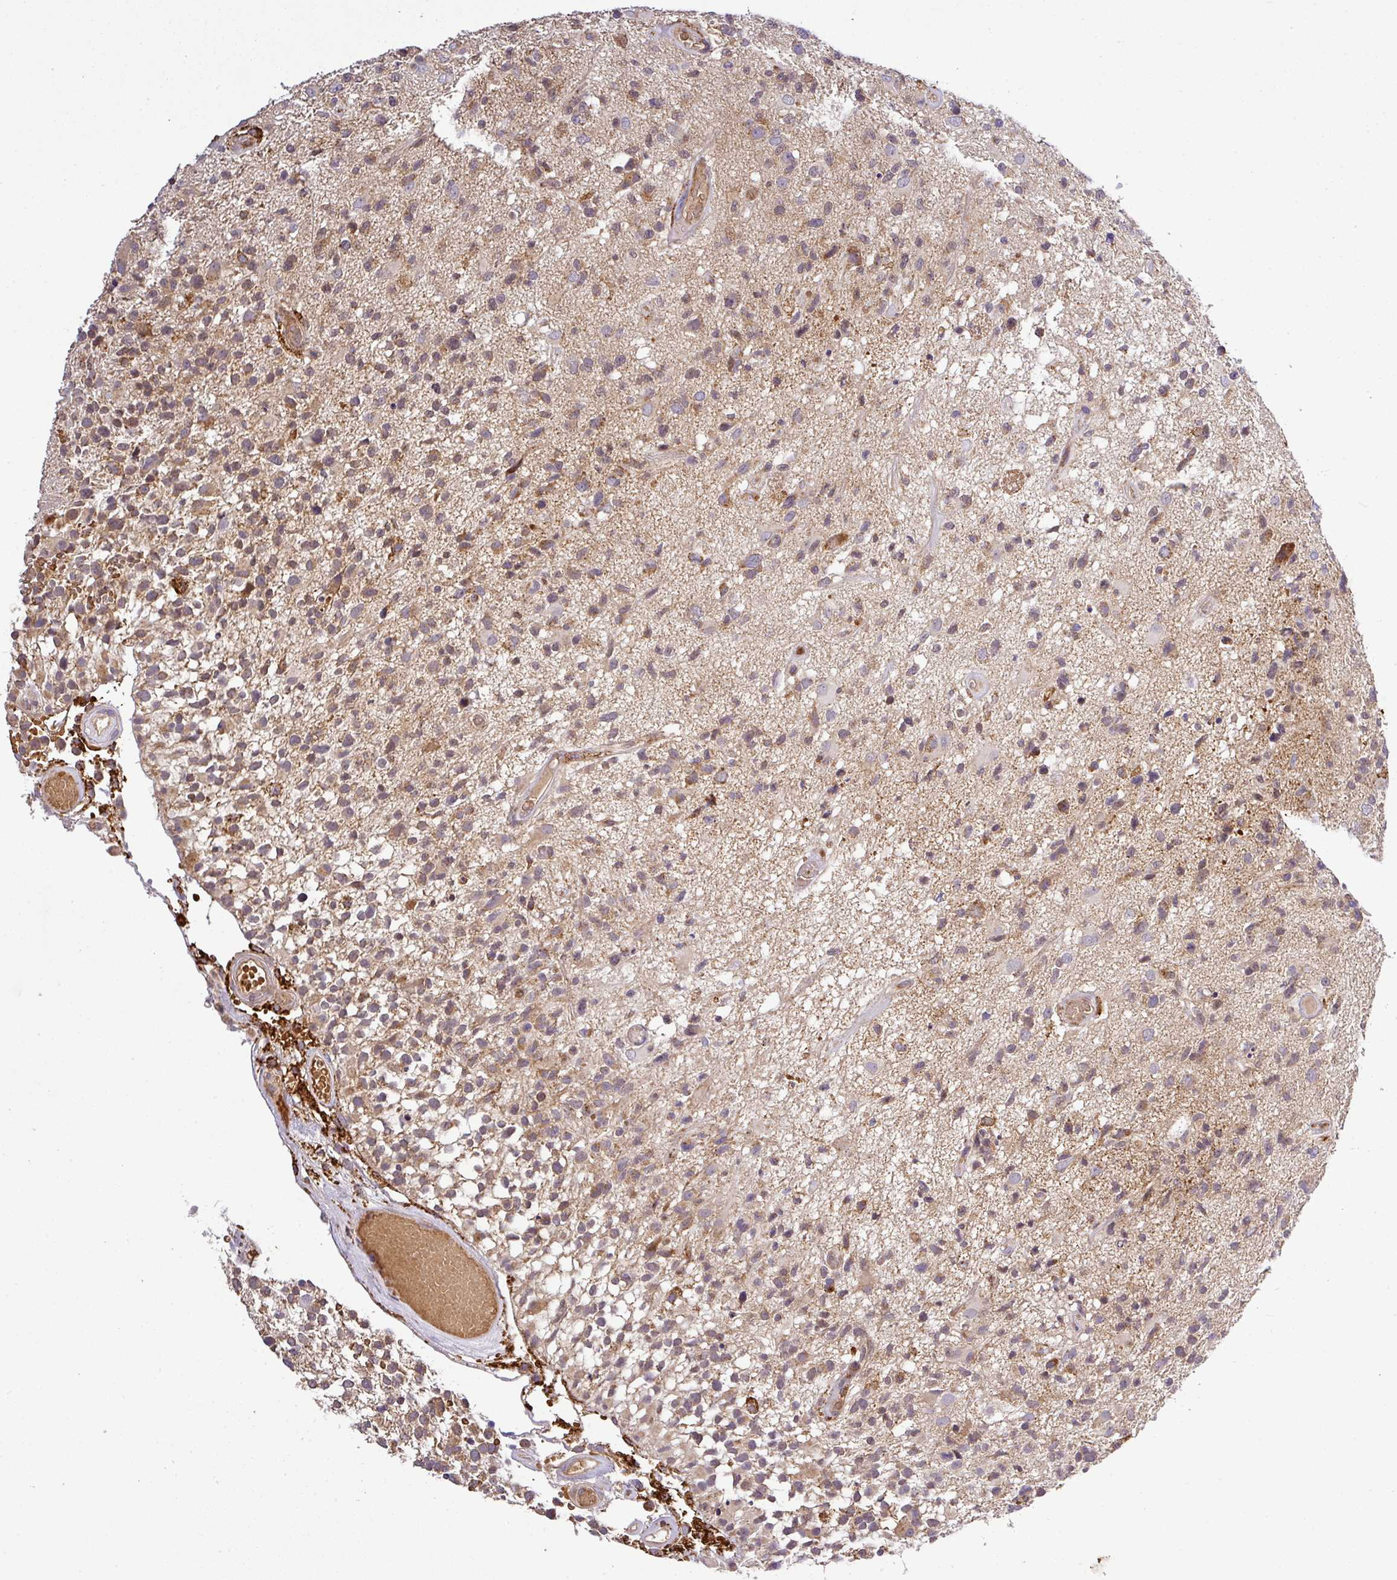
{"staining": {"intensity": "moderate", "quantity": ">75%", "location": "cytoplasmic/membranous"}, "tissue": "glioma", "cell_type": "Tumor cells", "image_type": "cancer", "snomed": [{"axis": "morphology", "description": "Glioma, malignant, High grade"}, {"axis": "morphology", "description": "Glioblastoma, NOS"}, {"axis": "topography", "description": "Brain"}], "caption": "Protein staining of glioblastoma tissue demonstrates moderate cytoplasmic/membranous staining in approximately >75% of tumor cells. Nuclei are stained in blue.", "gene": "ZNF513", "patient": {"sex": "male", "age": 60}}